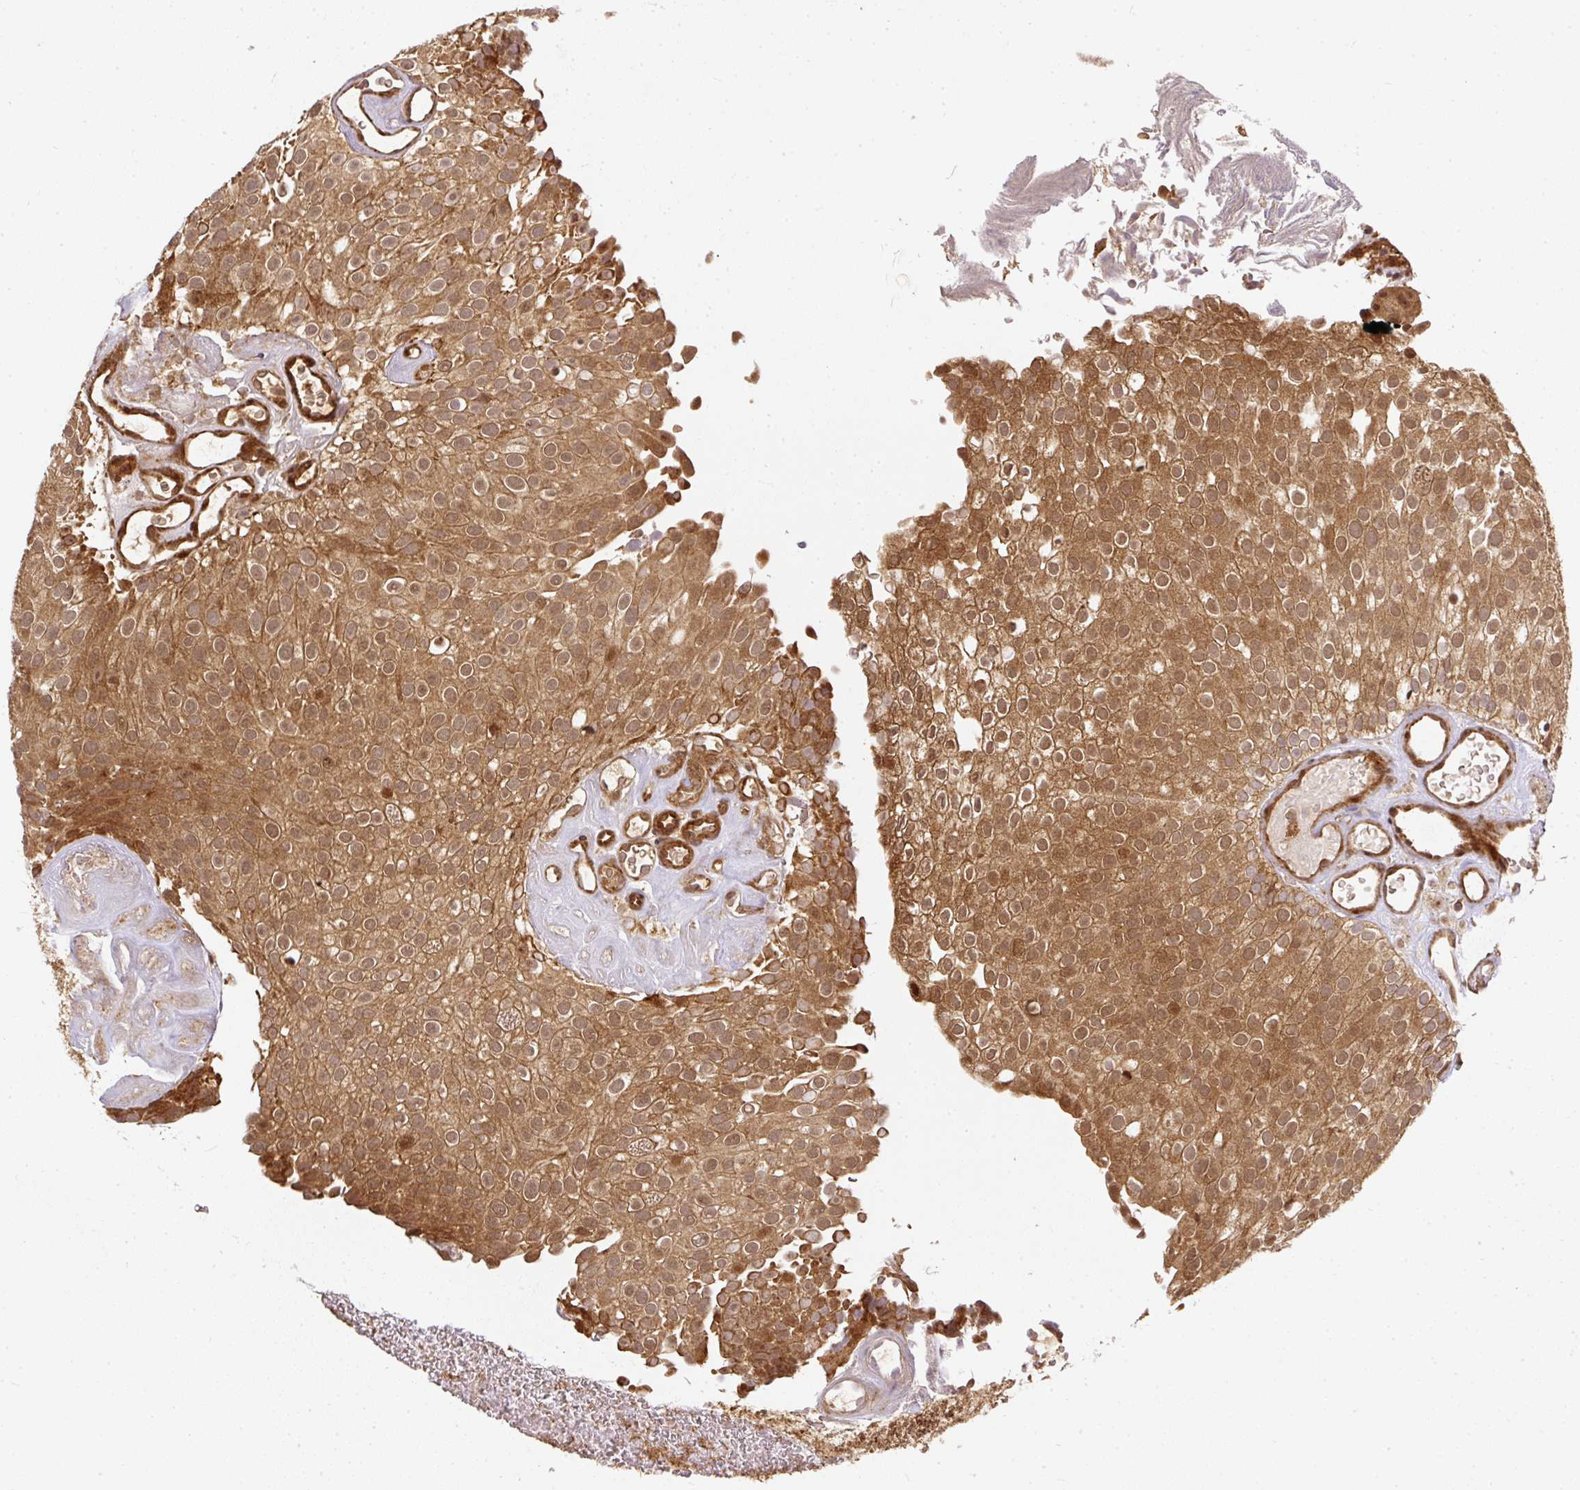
{"staining": {"intensity": "moderate", "quantity": ">75%", "location": "cytoplasmic/membranous,nuclear"}, "tissue": "urothelial cancer", "cell_type": "Tumor cells", "image_type": "cancer", "snomed": [{"axis": "morphology", "description": "Urothelial carcinoma, Low grade"}, {"axis": "topography", "description": "Urinary bladder"}], "caption": "Tumor cells show moderate cytoplasmic/membranous and nuclear positivity in approximately >75% of cells in urothelial carcinoma (low-grade). Using DAB (3,3'-diaminobenzidine) (brown) and hematoxylin (blue) stains, captured at high magnification using brightfield microscopy.", "gene": "PSMD1", "patient": {"sex": "male", "age": 78}}